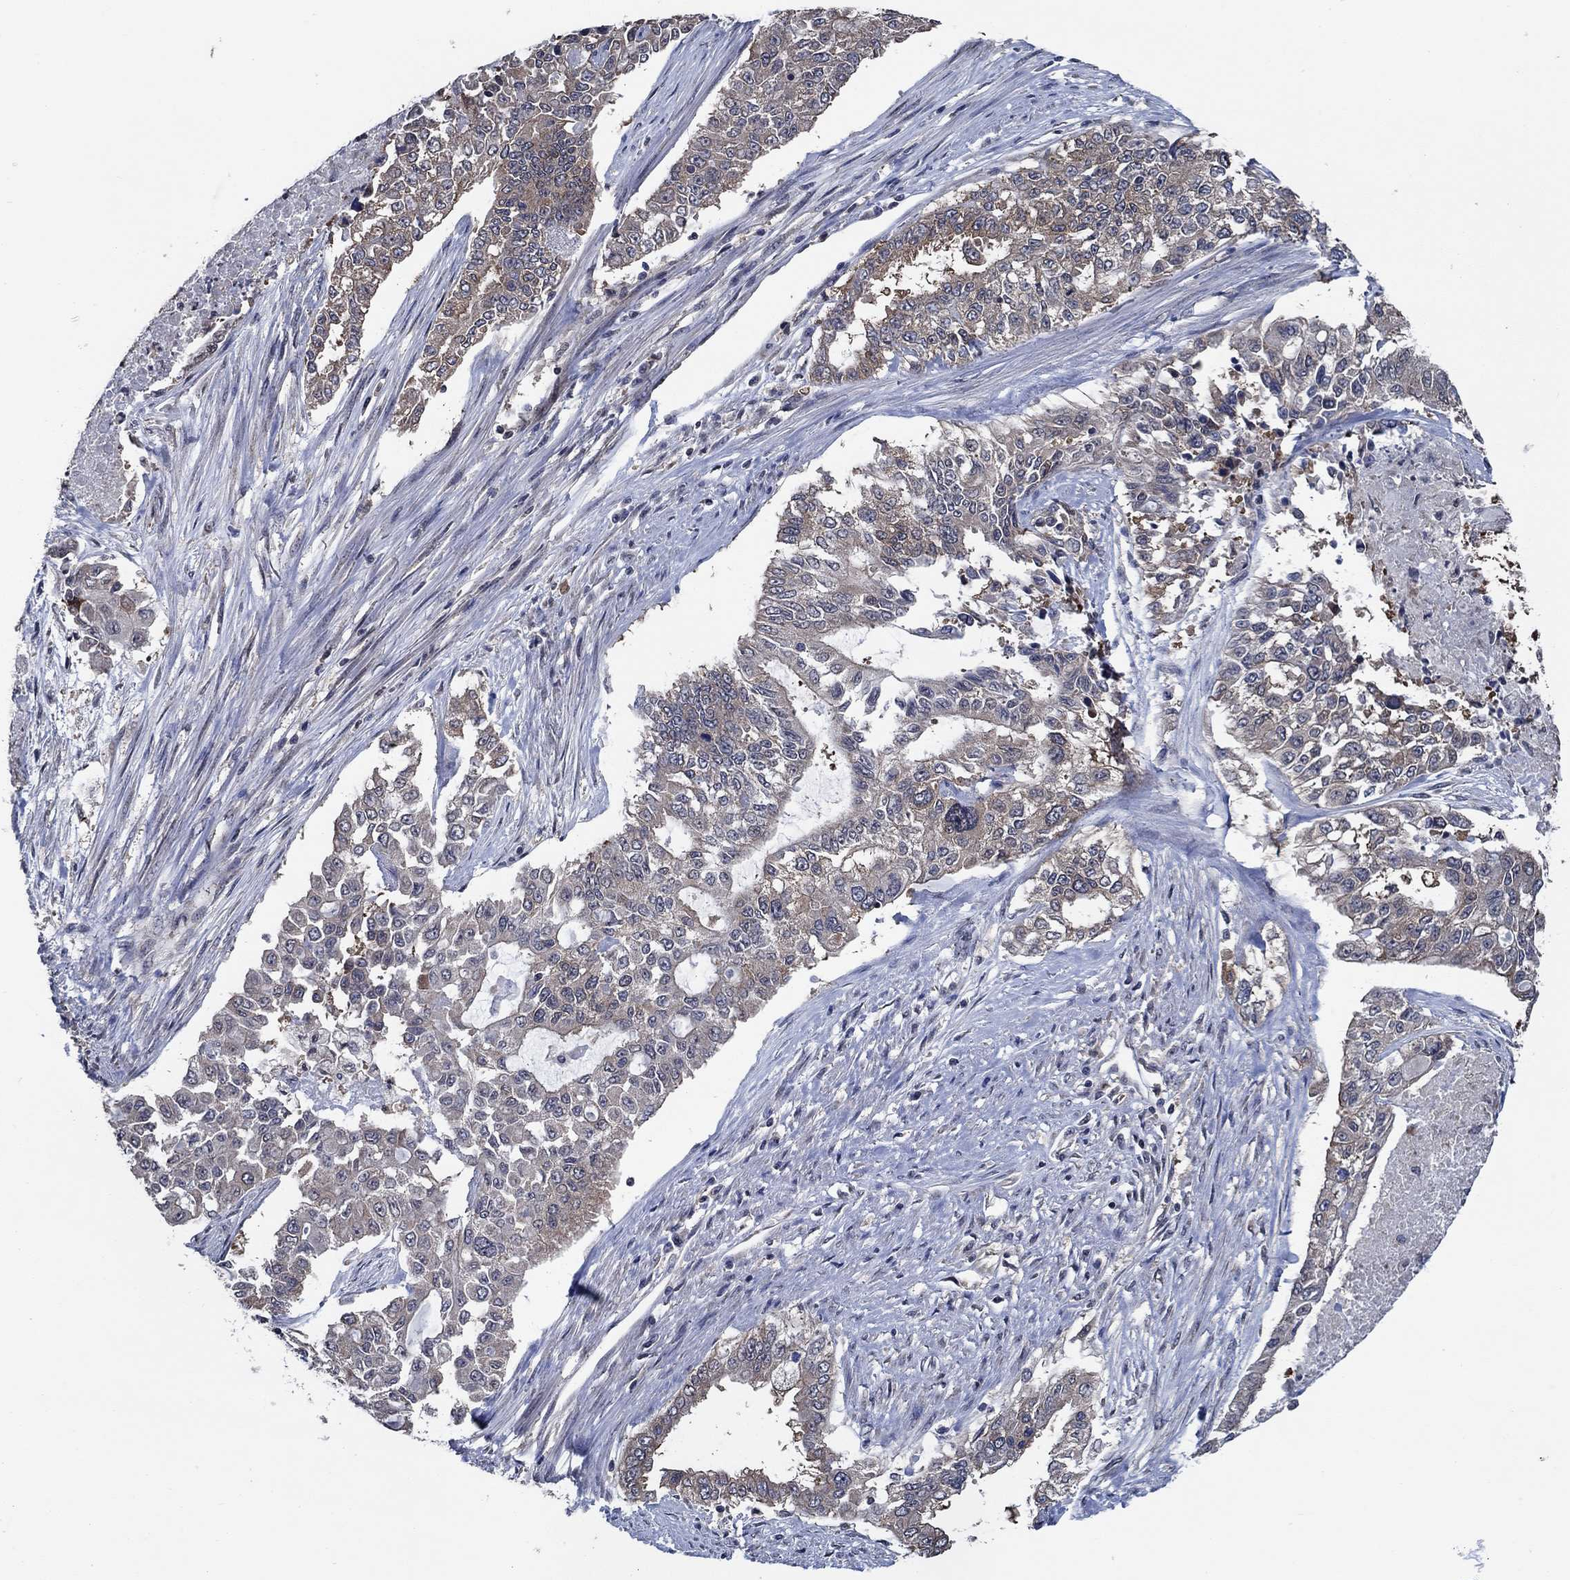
{"staining": {"intensity": "weak", "quantity": "<25%", "location": "cytoplasmic/membranous"}, "tissue": "endometrial cancer", "cell_type": "Tumor cells", "image_type": "cancer", "snomed": [{"axis": "morphology", "description": "Adenocarcinoma, NOS"}, {"axis": "topography", "description": "Uterus"}], "caption": "The immunohistochemistry micrograph has no significant staining in tumor cells of endometrial adenocarcinoma tissue.", "gene": "DACT1", "patient": {"sex": "female", "age": 59}}